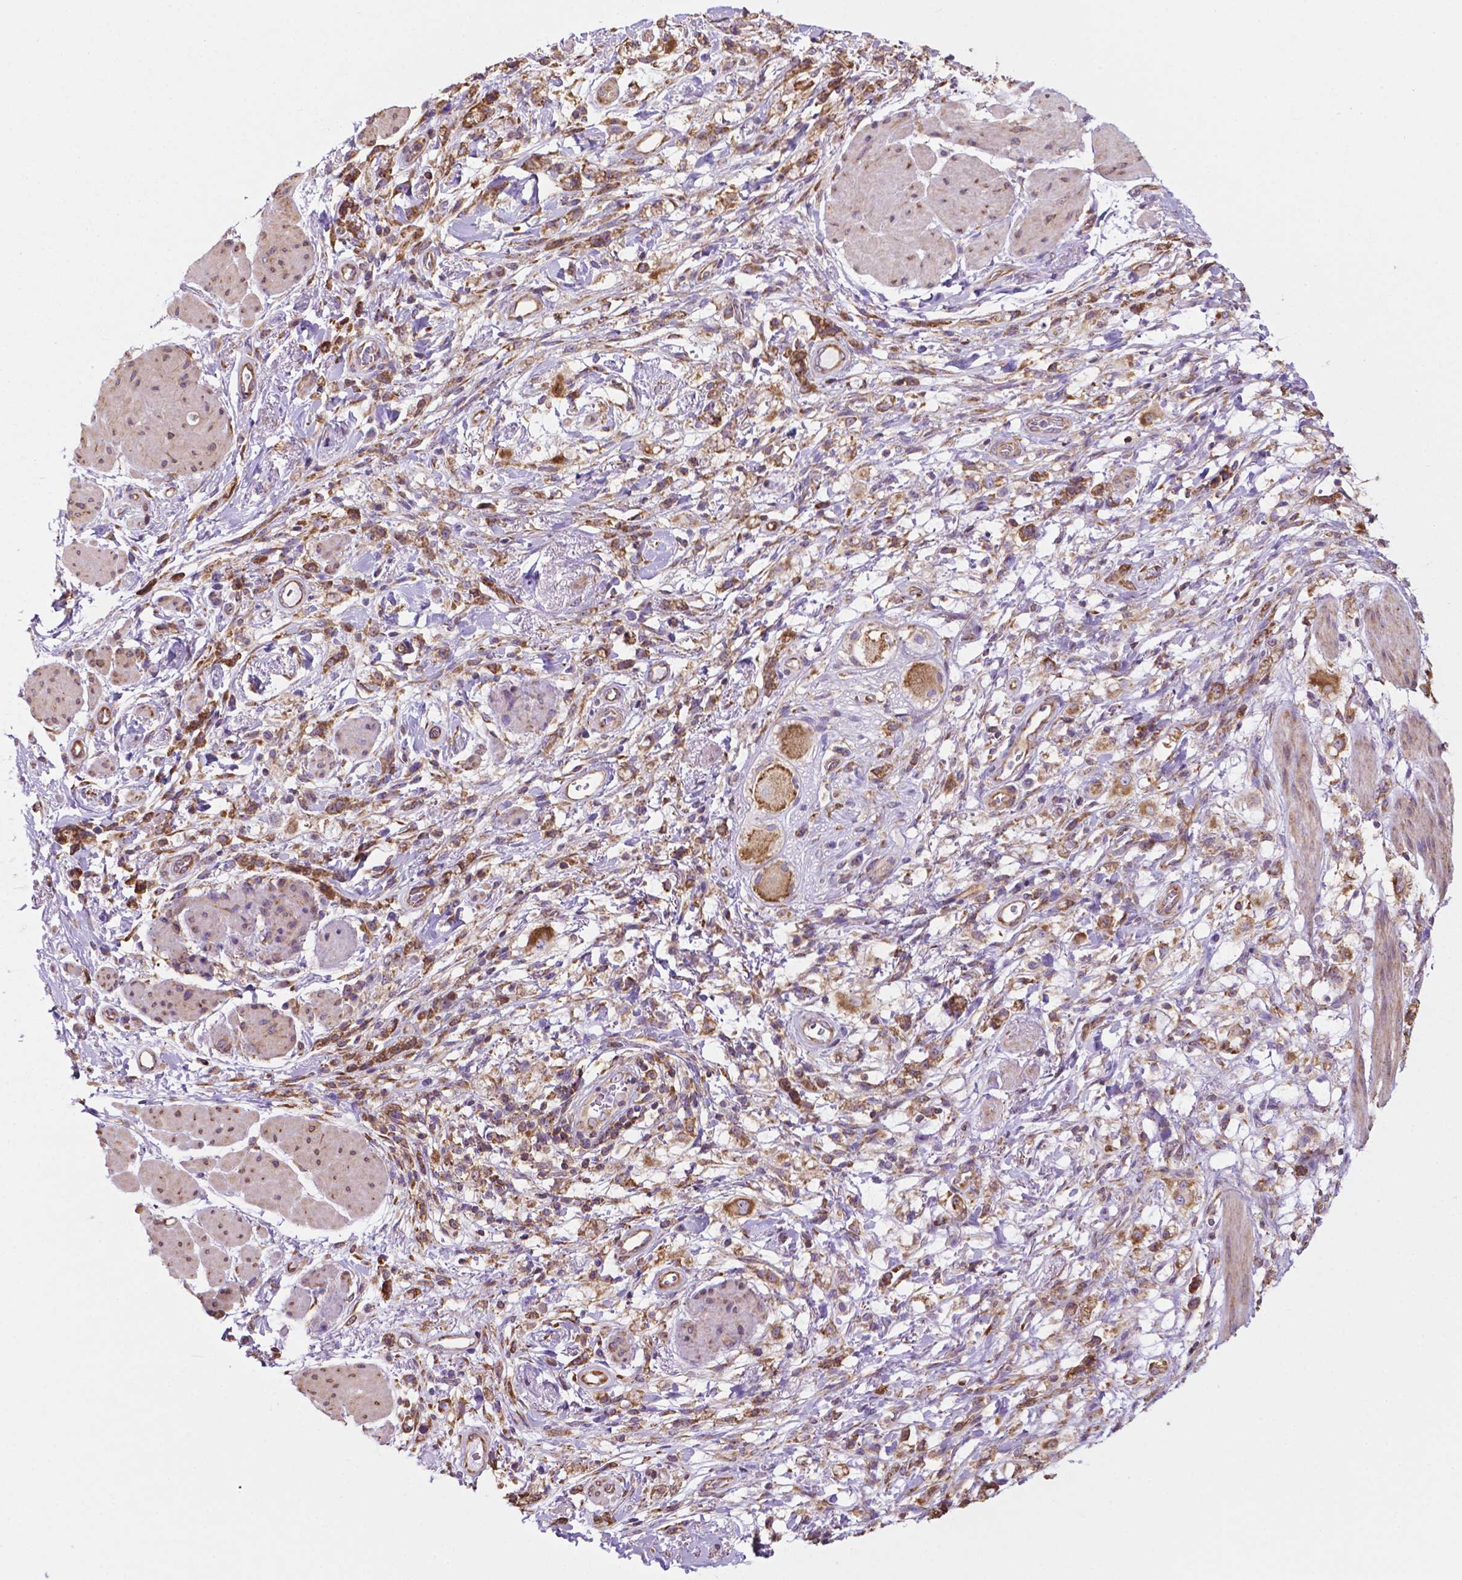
{"staining": {"intensity": "moderate", "quantity": ">75%", "location": "cytoplasmic/membranous"}, "tissue": "stomach cancer", "cell_type": "Tumor cells", "image_type": "cancer", "snomed": [{"axis": "morphology", "description": "Adenocarcinoma, NOS"}, {"axis": "topography", "description": "Stomach"}], "caption": "An image of stomach cancer stained for a protein displays moderate cytoplasmic/membranous brown staining in tumor cells. (Stains: DAB (3,3'-diaminobenzidine) in brown, nuclei in blue, Microscopy: brightfield microscopy at high magnification).", "gene": "RPL29", "patient": {"sex": "female", "age": 60}}